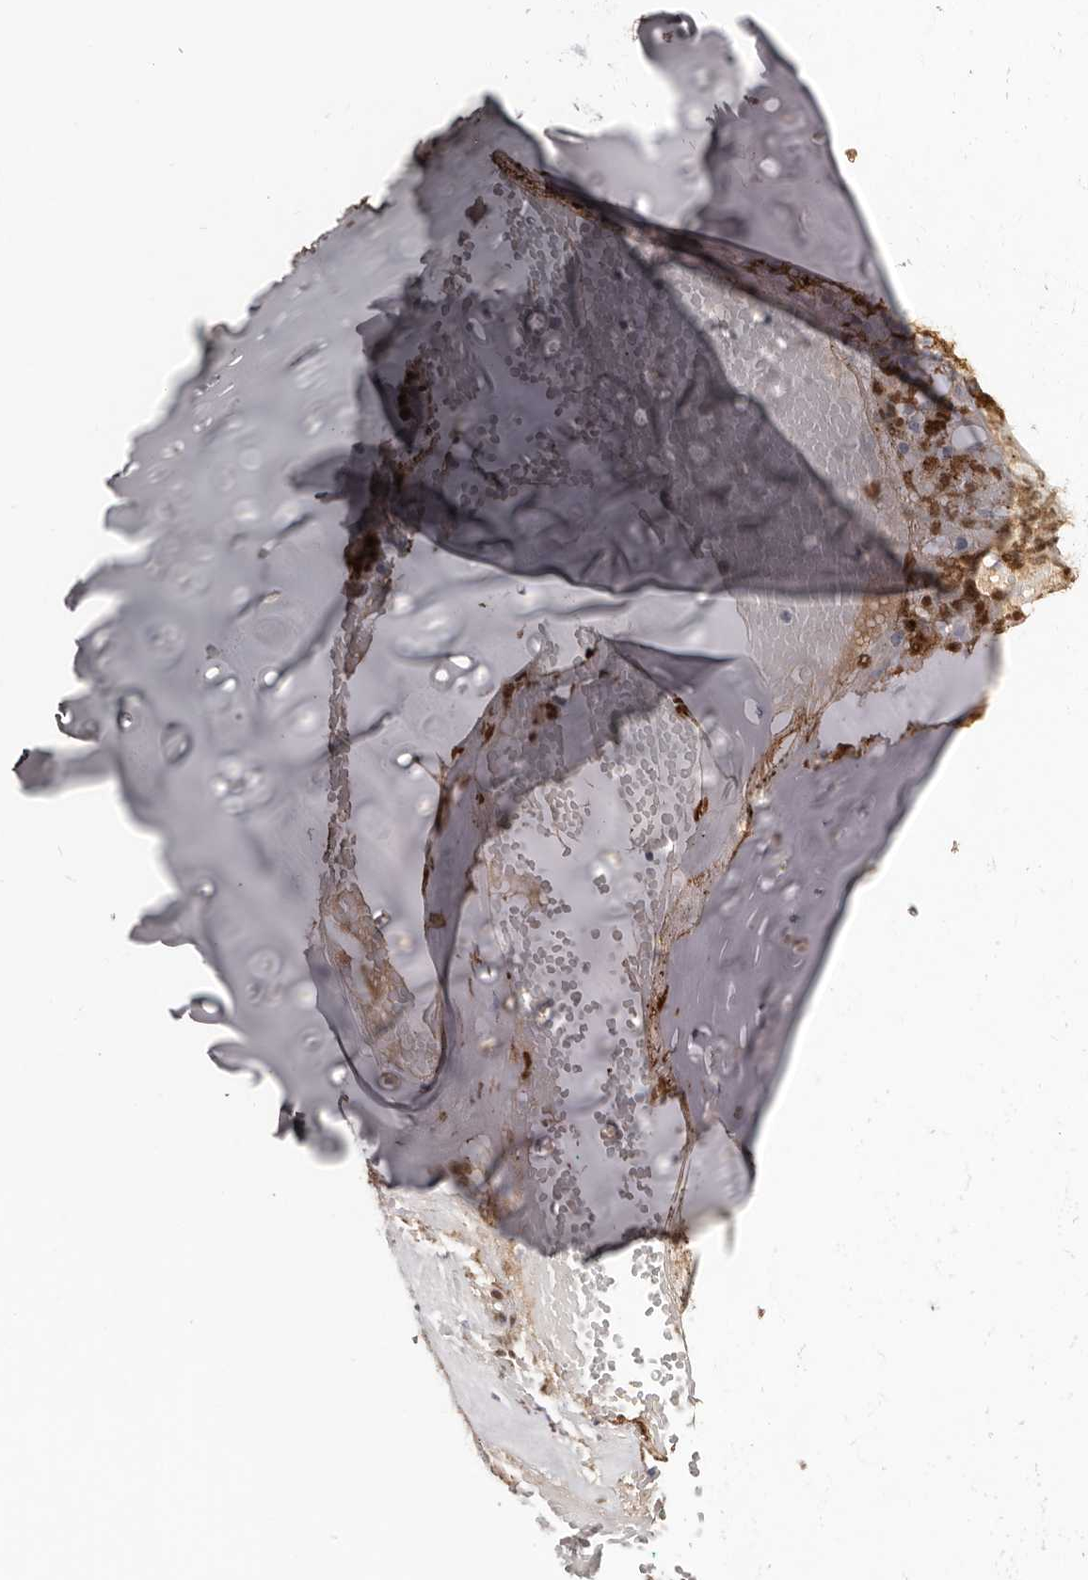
{"staining": {"intensity": "negative", "quantity": "none", "location": "none"}, "tissue": "adipose tissue", "cell_type": "Adipocytes", "image_type": "normal", "snomed": [{"axis": "morphology", "description": "Normal tissue, NOS"}, {"axis": "morphology", "description": "Basal cell carcinoma"}, {"axis": "topography", "description": "Cartilage tissue"}, {"axis": "topography", "description": "Nasopharynx"}, {"axis": "topography", "description": "Oral tissue"}], "caption": "The immunohistochemistry (IHC) photomicrograph has no significant expression in adipocytes of adipose tissue.", "gene": "PF4", "patient": {"sex": "female", "age": 77}}